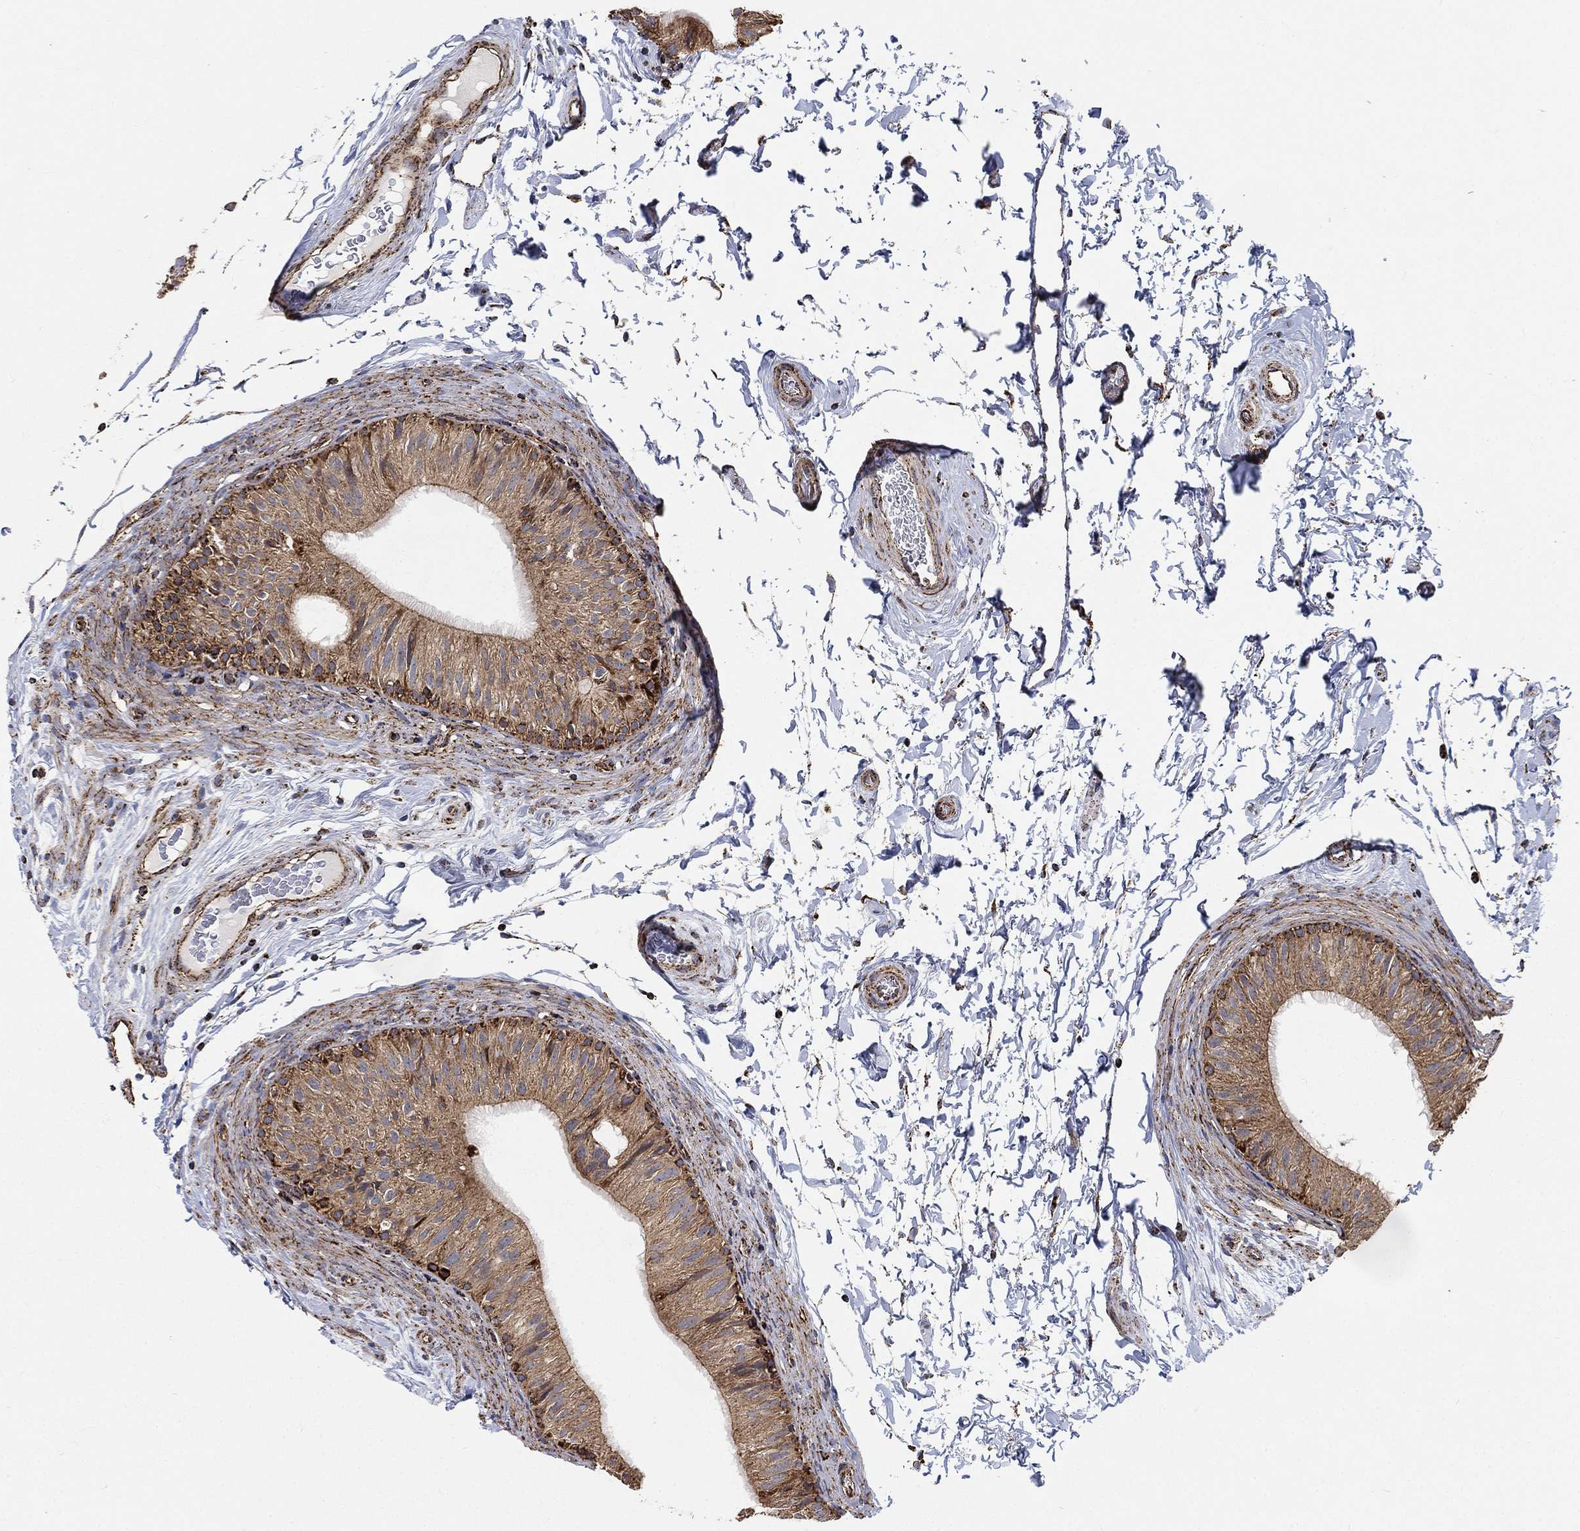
{"staining": {"intensity": "moderate", "quantity": ">75%", "location": "cytoplasmic/membranous"}, "tissue": "epididymis", "cell_type": "Glandular cells", "image_type": "normal", "snomed": [{"axis": "morphology", "description": "Normal tissue, NOS"}, {"axis": "topography", "description": "Epididymis"}], "caption": "This is a histology image of immunohistochemistry (IHC) staining of benign epididymis, which shows moderate positivity in the cytoplasmic/membranous of glandular cells.", "gene": "SLC38A7", "patient": {"sex": "male", "age": 34}}